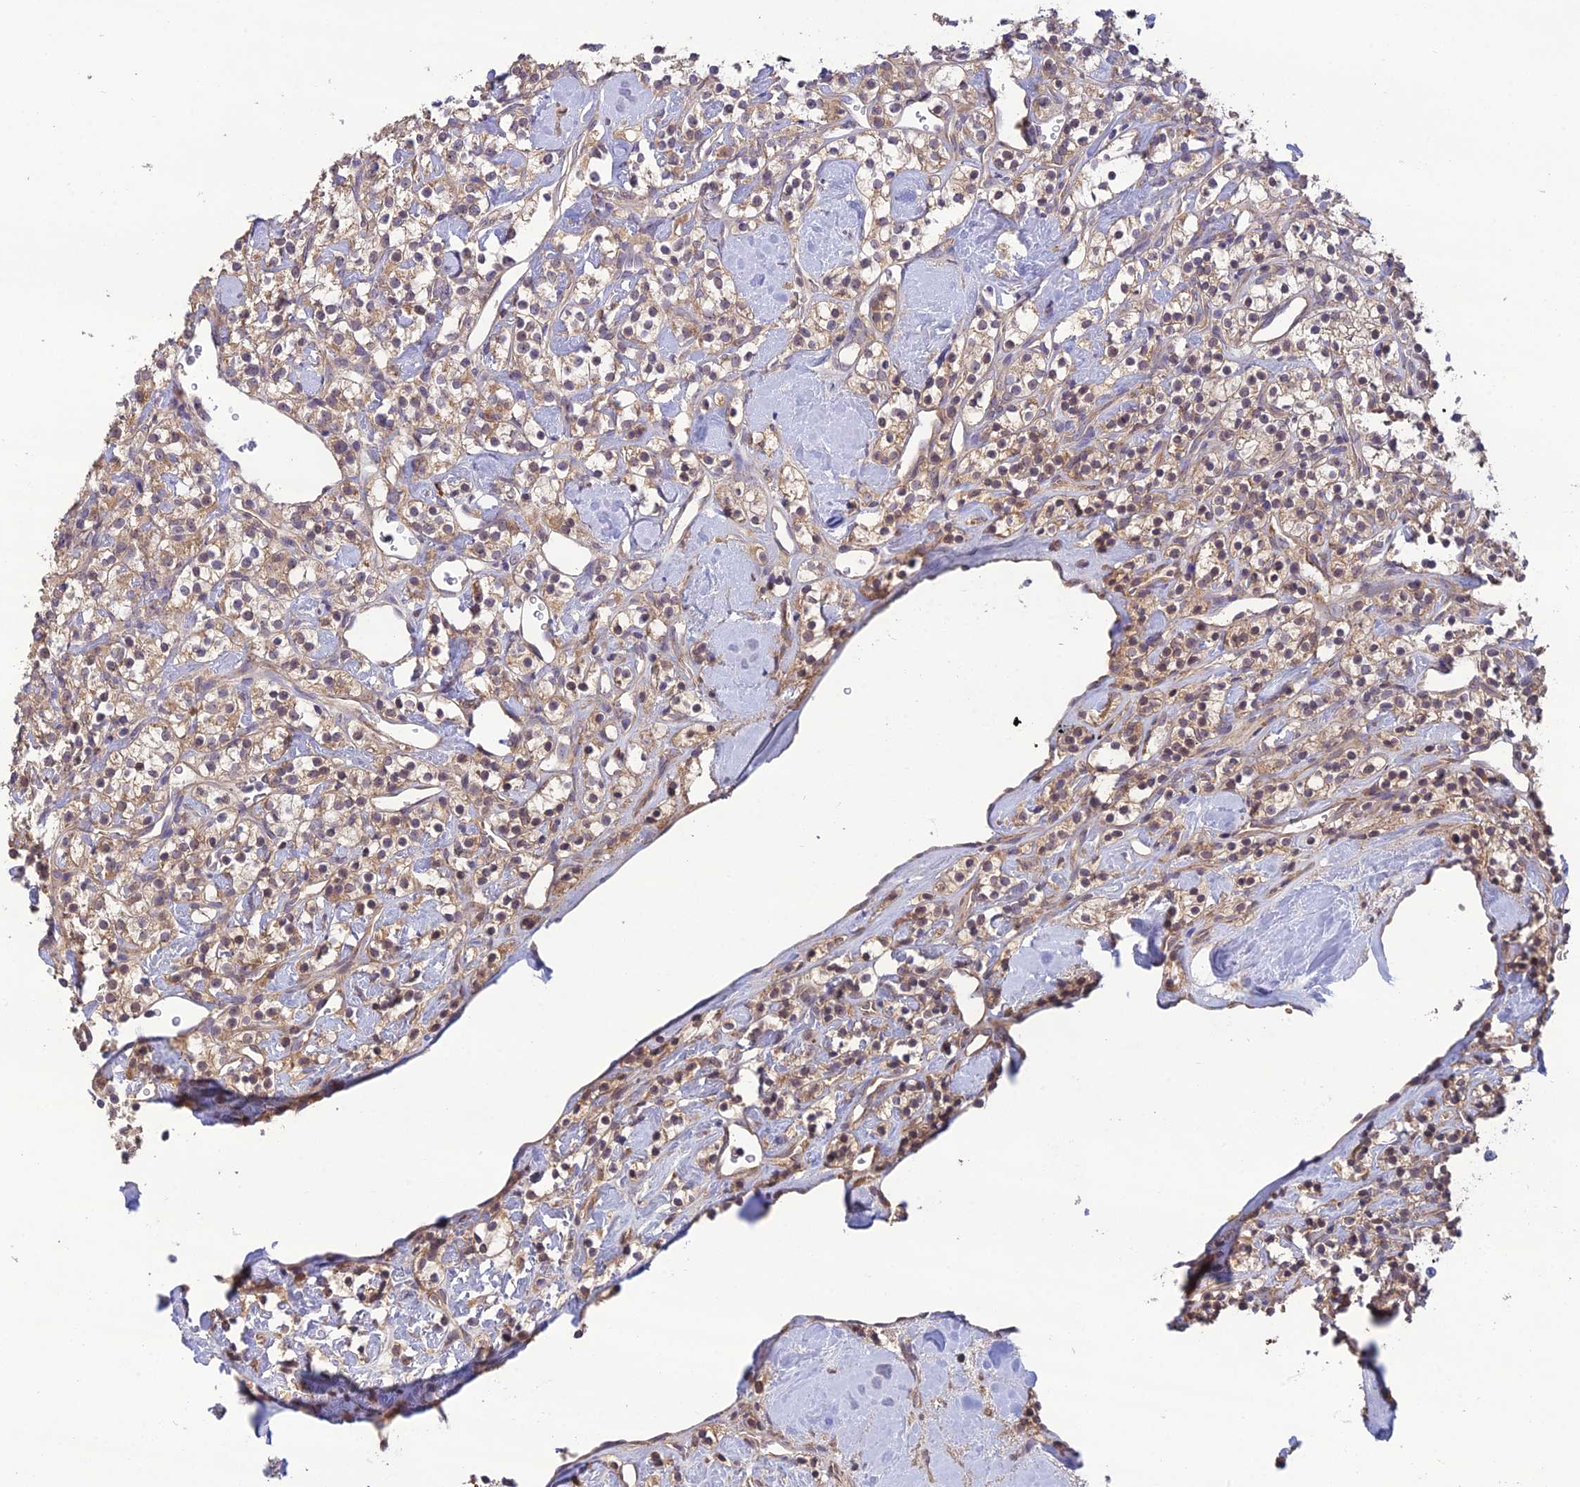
{"staining": {"intensity": "weak", "quantity": "25%-75%", "location": "cytoplasmic/membranous"}, "tissue": "renal cancer", "cell_type": "Tumor cells", "image_type": "cancer", "snomed": [{"axis": "morphology", "description": "Adenocarcinoma, NOS"}, {"axis": "topography", "description": "Kidney"}], "caption": "Protein expression analysis of human renal cancer (adenocarcinoma) reveals weak cytoplasmic/membranous expression in about 25%-75% of tumor cells. (Stains: DAB (3,3'-diaminobenzidine) in brown, nuclei in blue, Microscopy: brightfield microscopy at high magnification).", "gene": "MRNIP", "patient": {"sex": "male", "age": 77}}